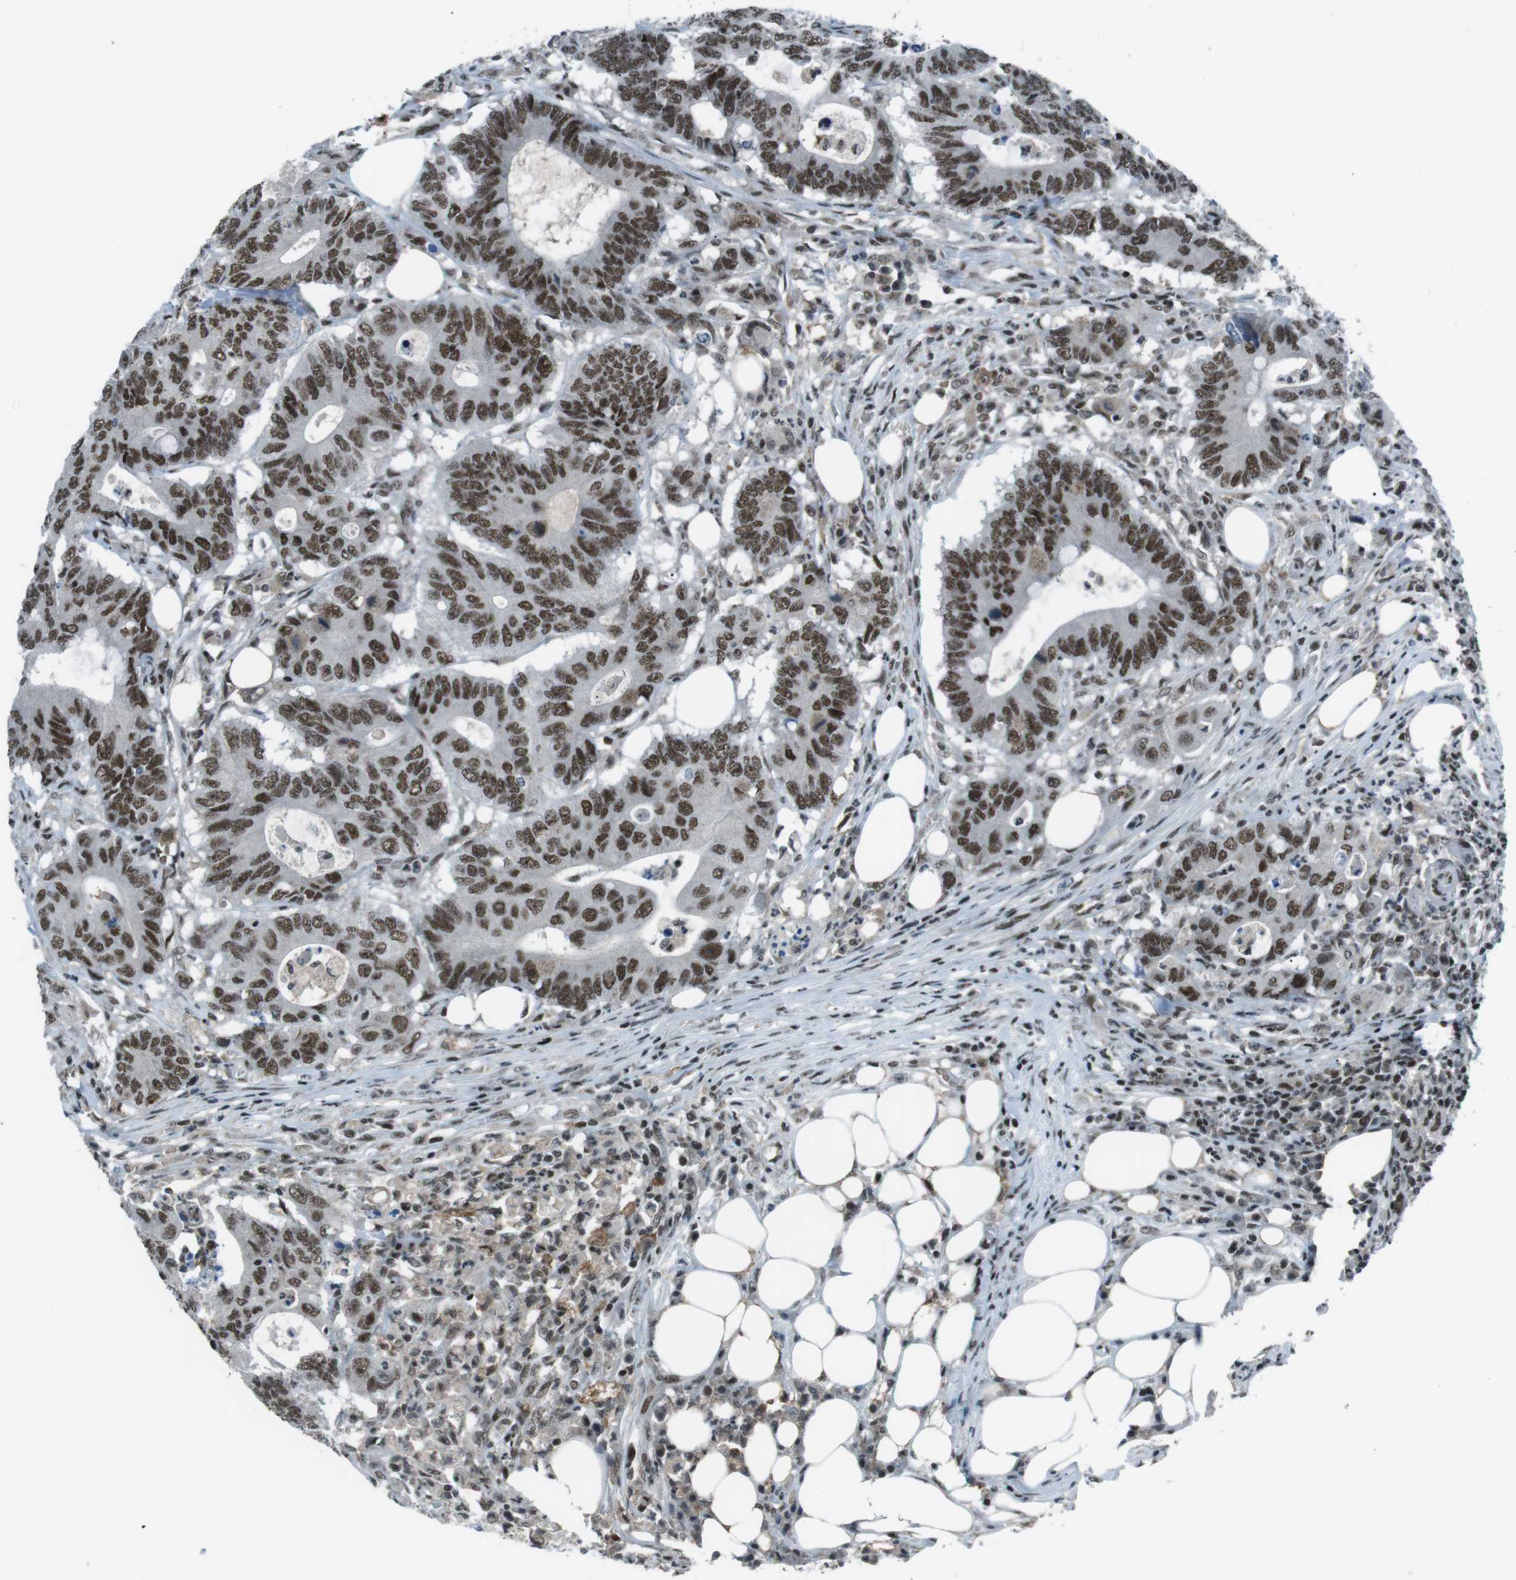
{"staining": {"intensity": "strong", "quantity": ">75%", "location": "nuclear"}, "tissue": "colorectal cancer", "cell_type": "Tumor cells", "image_type": "cancer", "snomed": [{"axis": "morphology", "description": "Adenocarcinoma, NOS"}, {"axis": "topography", "description": "Colon"}], "caption": "Colorectal cancer stained with a brown dye reveals strong nuclear positive staining in approximately >75% of tumor cells.", "gene": "TAF1", "patient": {"sex": "male", "age": 71}}